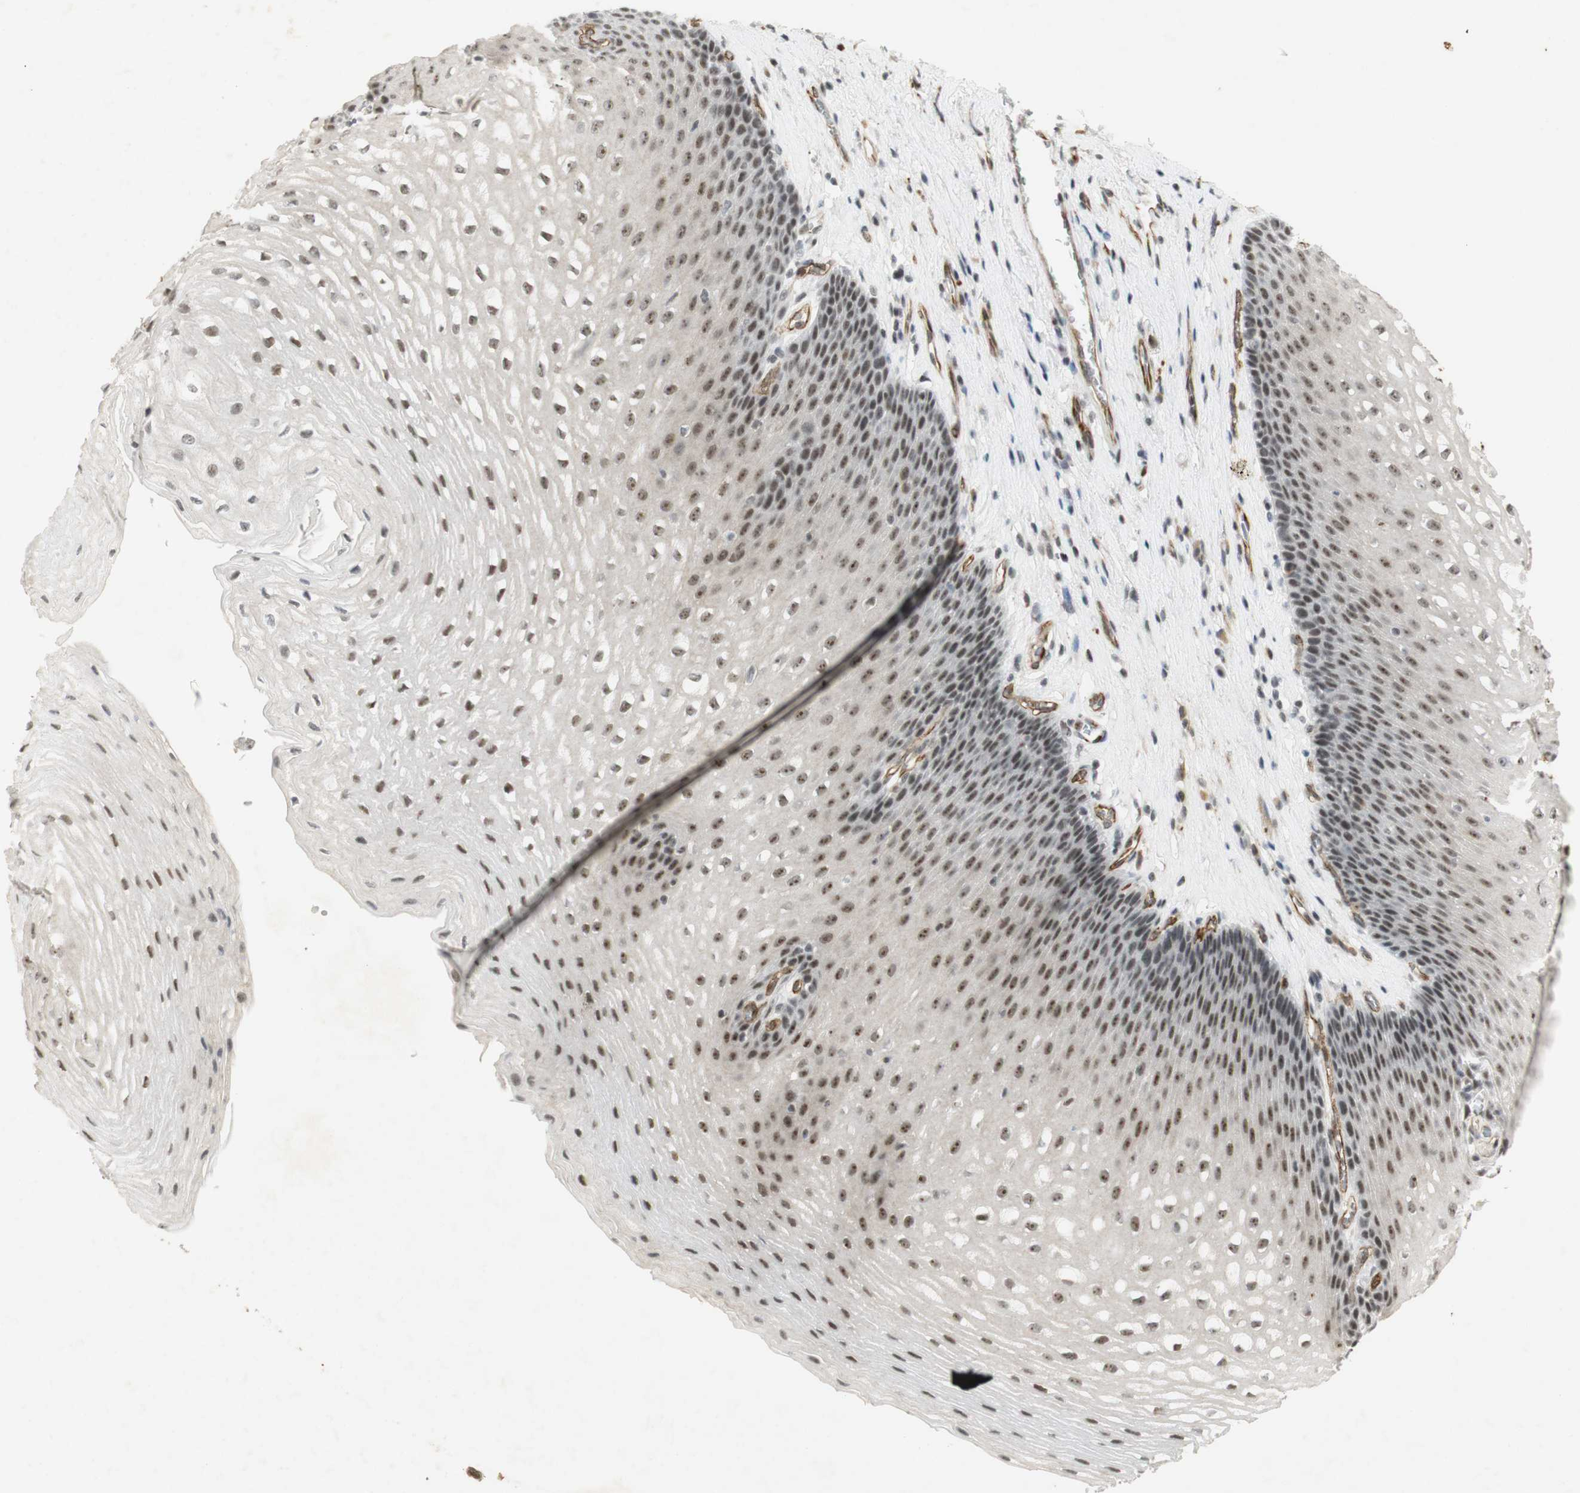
{"staining": {"intensity": "strong", "quantity": ">75%", "location": "cytoplasmic/membranous,nuclear"}, "tissue": "esophagus", "cell_type": "Squamous epithelial cells", "image_type": "normal", "snomed": [{"axis": "morphology", "description": "Normal tissue, NOS"}, {"axis": "topography", "description": "Esophagus"}], "caption": "This histopathology image reveals immunohistochemistry staining of unremarkable human esophagus, with high strong cytoplasmic/membranous,nuclear expression in about >75% of squamous epithelial cells.", "gene": "IRF1", "patient": {"sex": "male", "age": 48}}